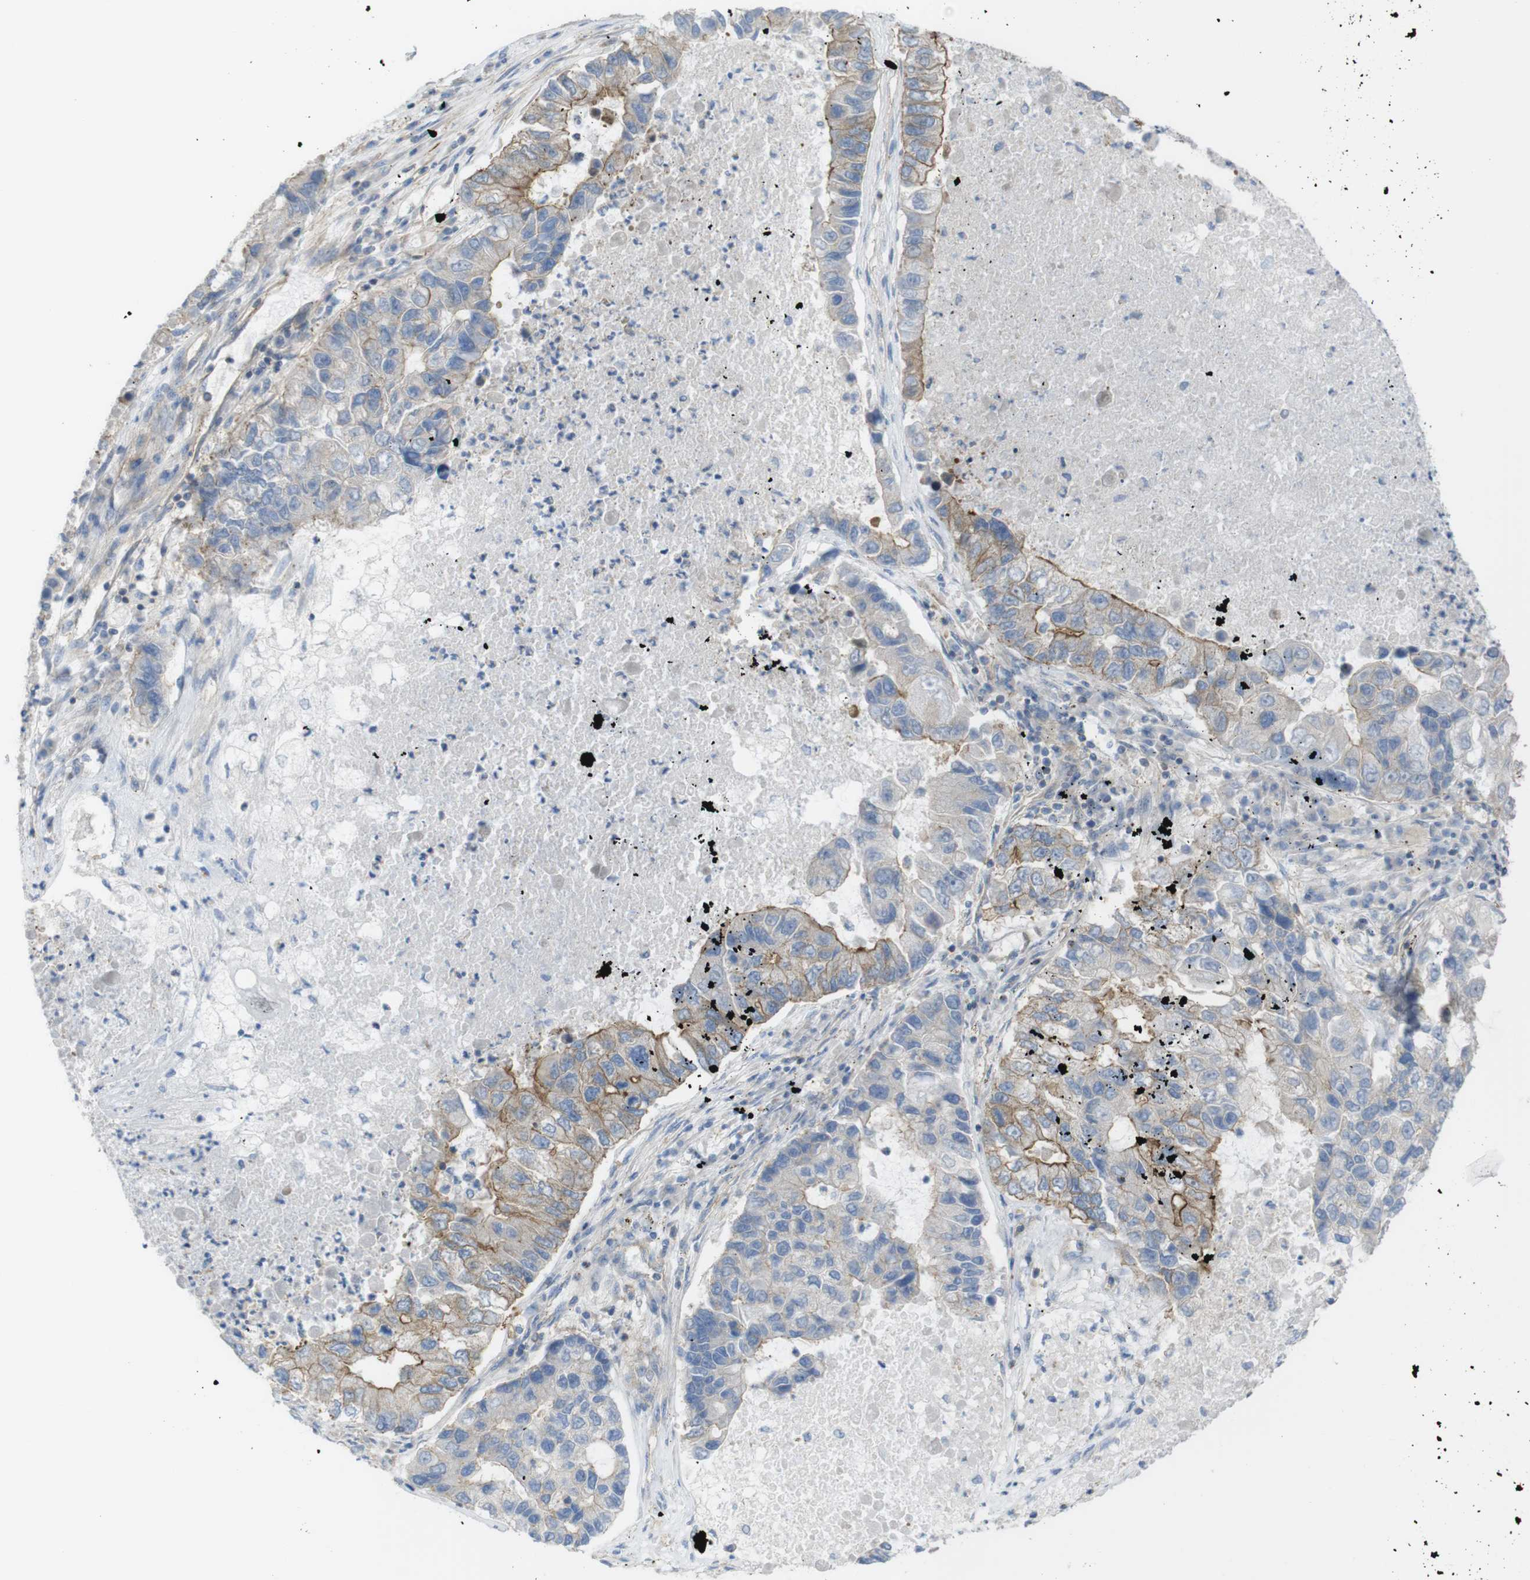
{"staining": {"intensity": "moderate", "quantity": "<25%", "location": "cytoplasmic/membranous"}, "tissue": "lung cancer", "cell_type": "Tumor cells", "image_type": "cancer", "snomed": [{"axis": "morphology", "description": "Adenocarcinoma, NOS"}, {"axis": "topography", "description": "Lung"}], "caption": "Tumor cells display low levels of moderate cytoplasmic/membranous positivity in approximately <25% of cells in human lung adenocarcinoma. (DAB = brown stain, brightfield microscopy at high magnification).", "gene": "PREX2", "patient": {"sex": "female", "age": 51}}